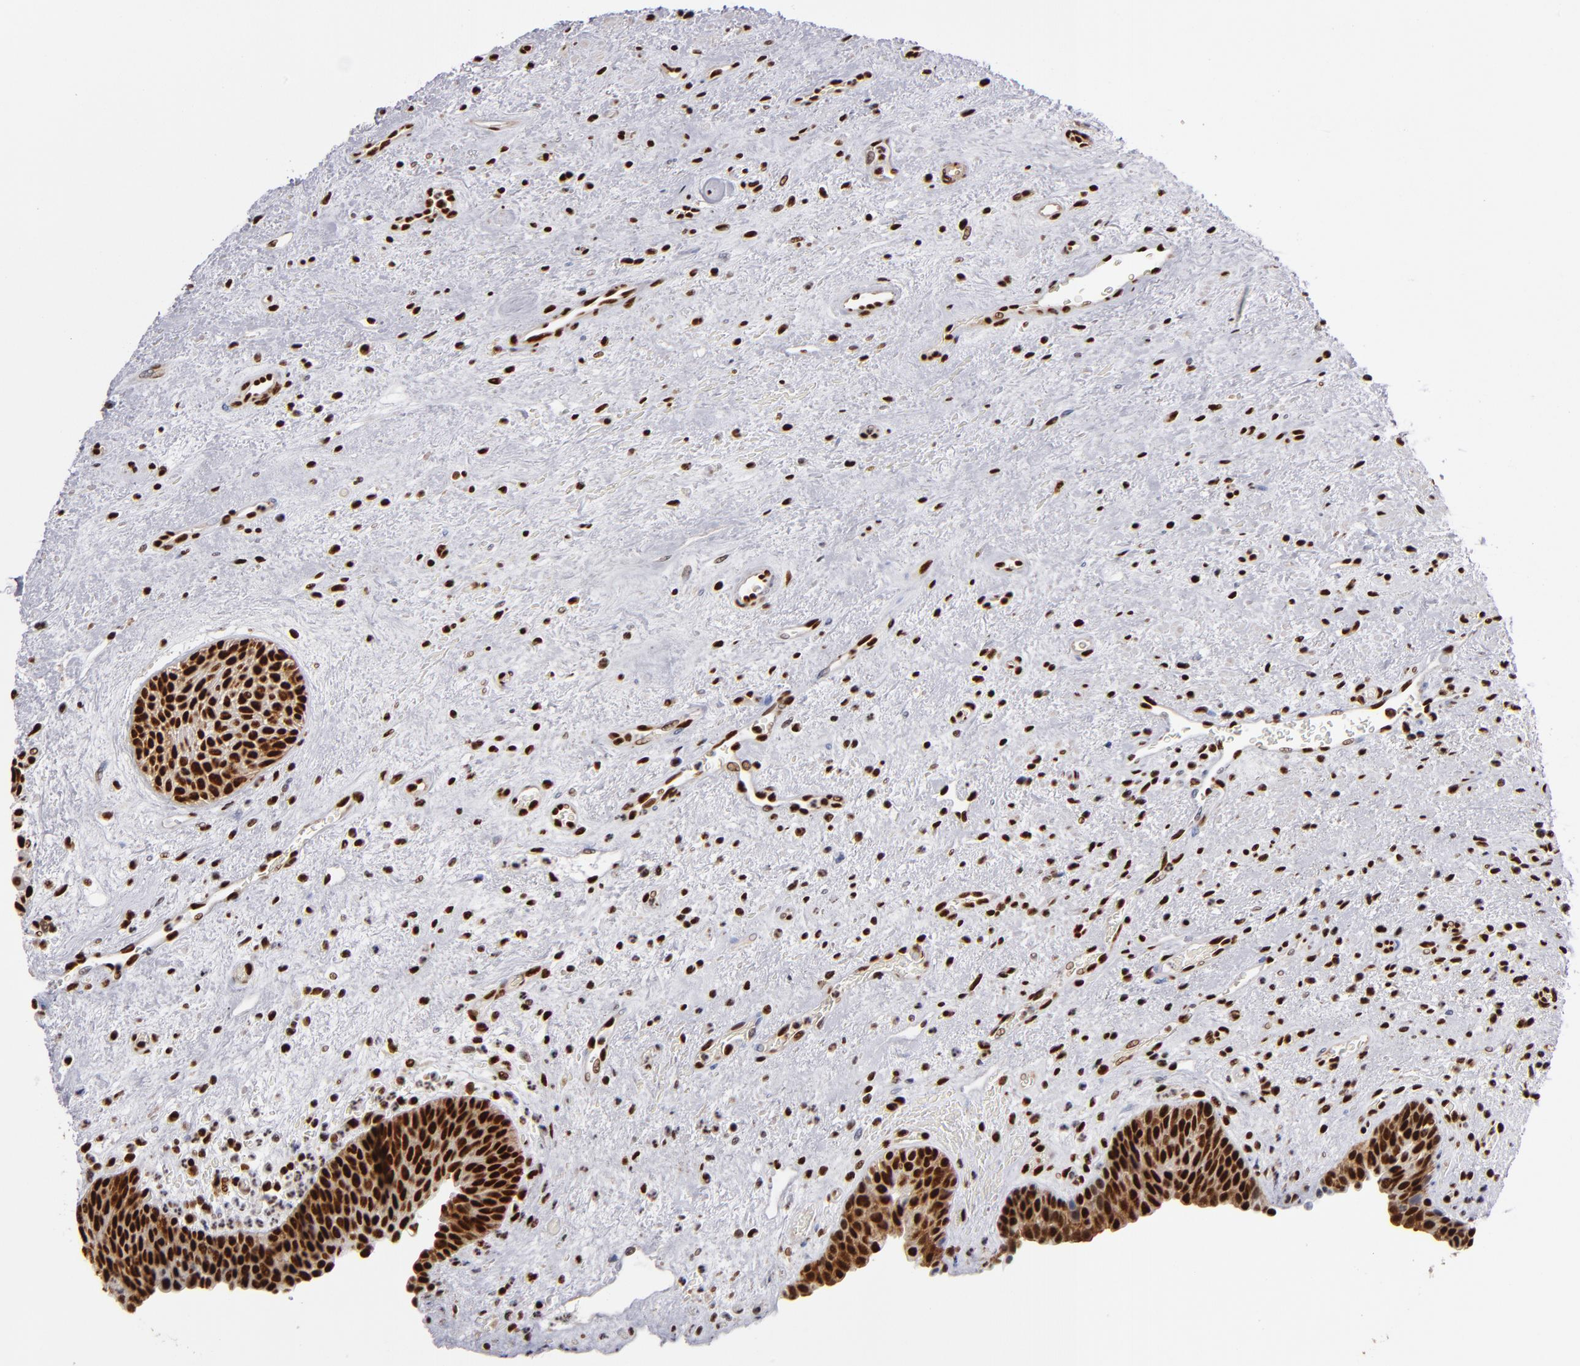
{"staining": {"intensity": "strong", "quantity": ">75%", "location": "nuclear"}, "tissue": "urinary bladder", "cell_type": "Urothelial cells", "image_type": "normal", "snomed": [{"axis": "morphology", "description": "Normal tissue, NOS"}, {"axis": "topography", "description": "Urinary bladder"}], "caption": "Protein staining exhibits strong nuclear staining in about >75% of urothelial cells in benign urinary bladder. Nuclei are stained in blue.", "gene": "MRE11", "patient": {"sex": "male", "age": 48}}